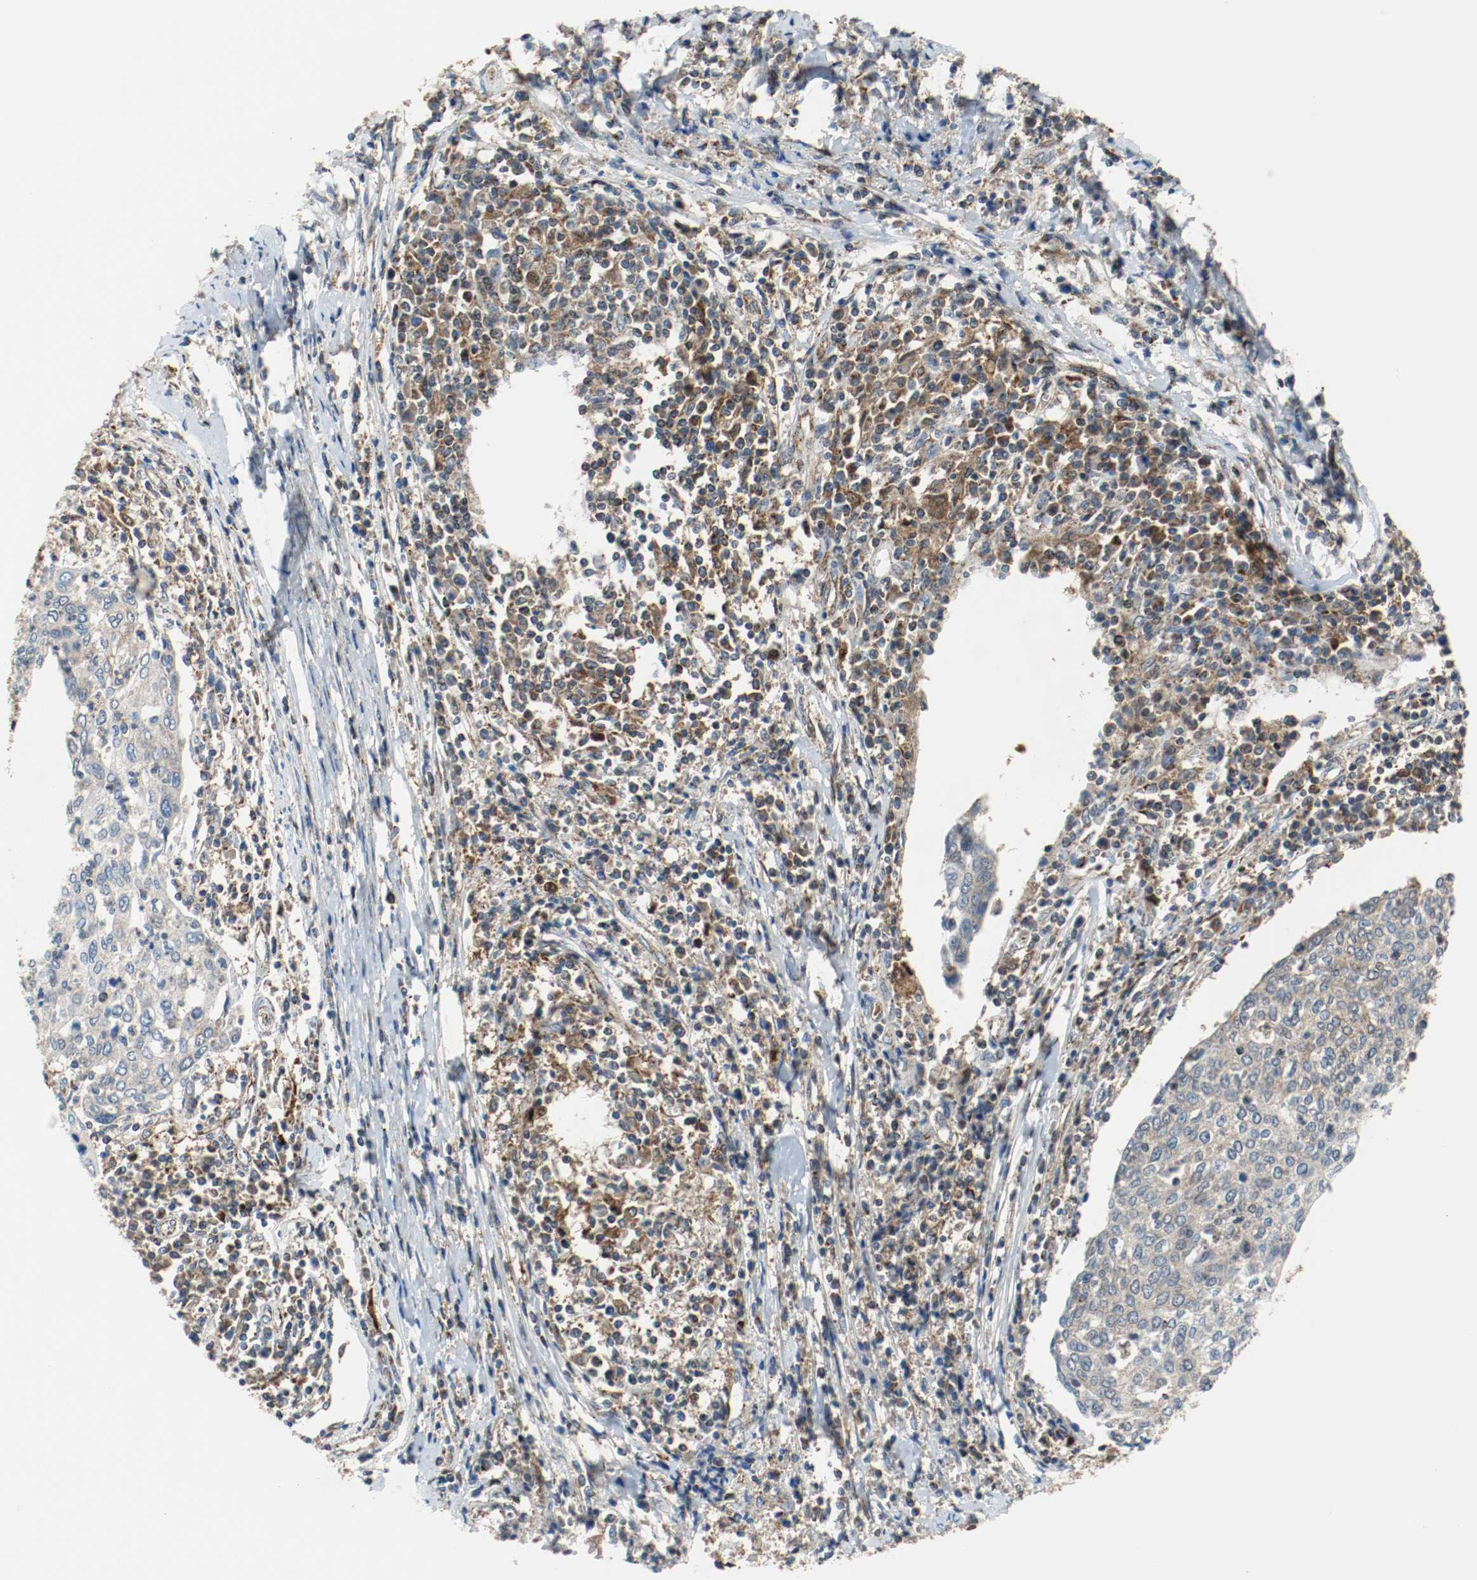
{"staining": {"intensity": "weak", "quantity": ">75%", "location": "cytoplasmic/membranous"}, "tissue": "cervical cancer", "cell_type": "Tumor cells", "image_type": "cancer", "snomed": [{"axis": "morphology", "description": "Squamous cell carcinoma, NOS"}, {"axis": "topography", "description": "Cervix"}], "caption": "The histopathology image exhibits immunohistochemical staining of cervical squamous cell carcinoma. There is weak cytoplasmic/membranous expression is seen in approximately >75% of tumor cells.", "gene": "TXNRD1", "patient": {"sex": "female", "age": 40}}